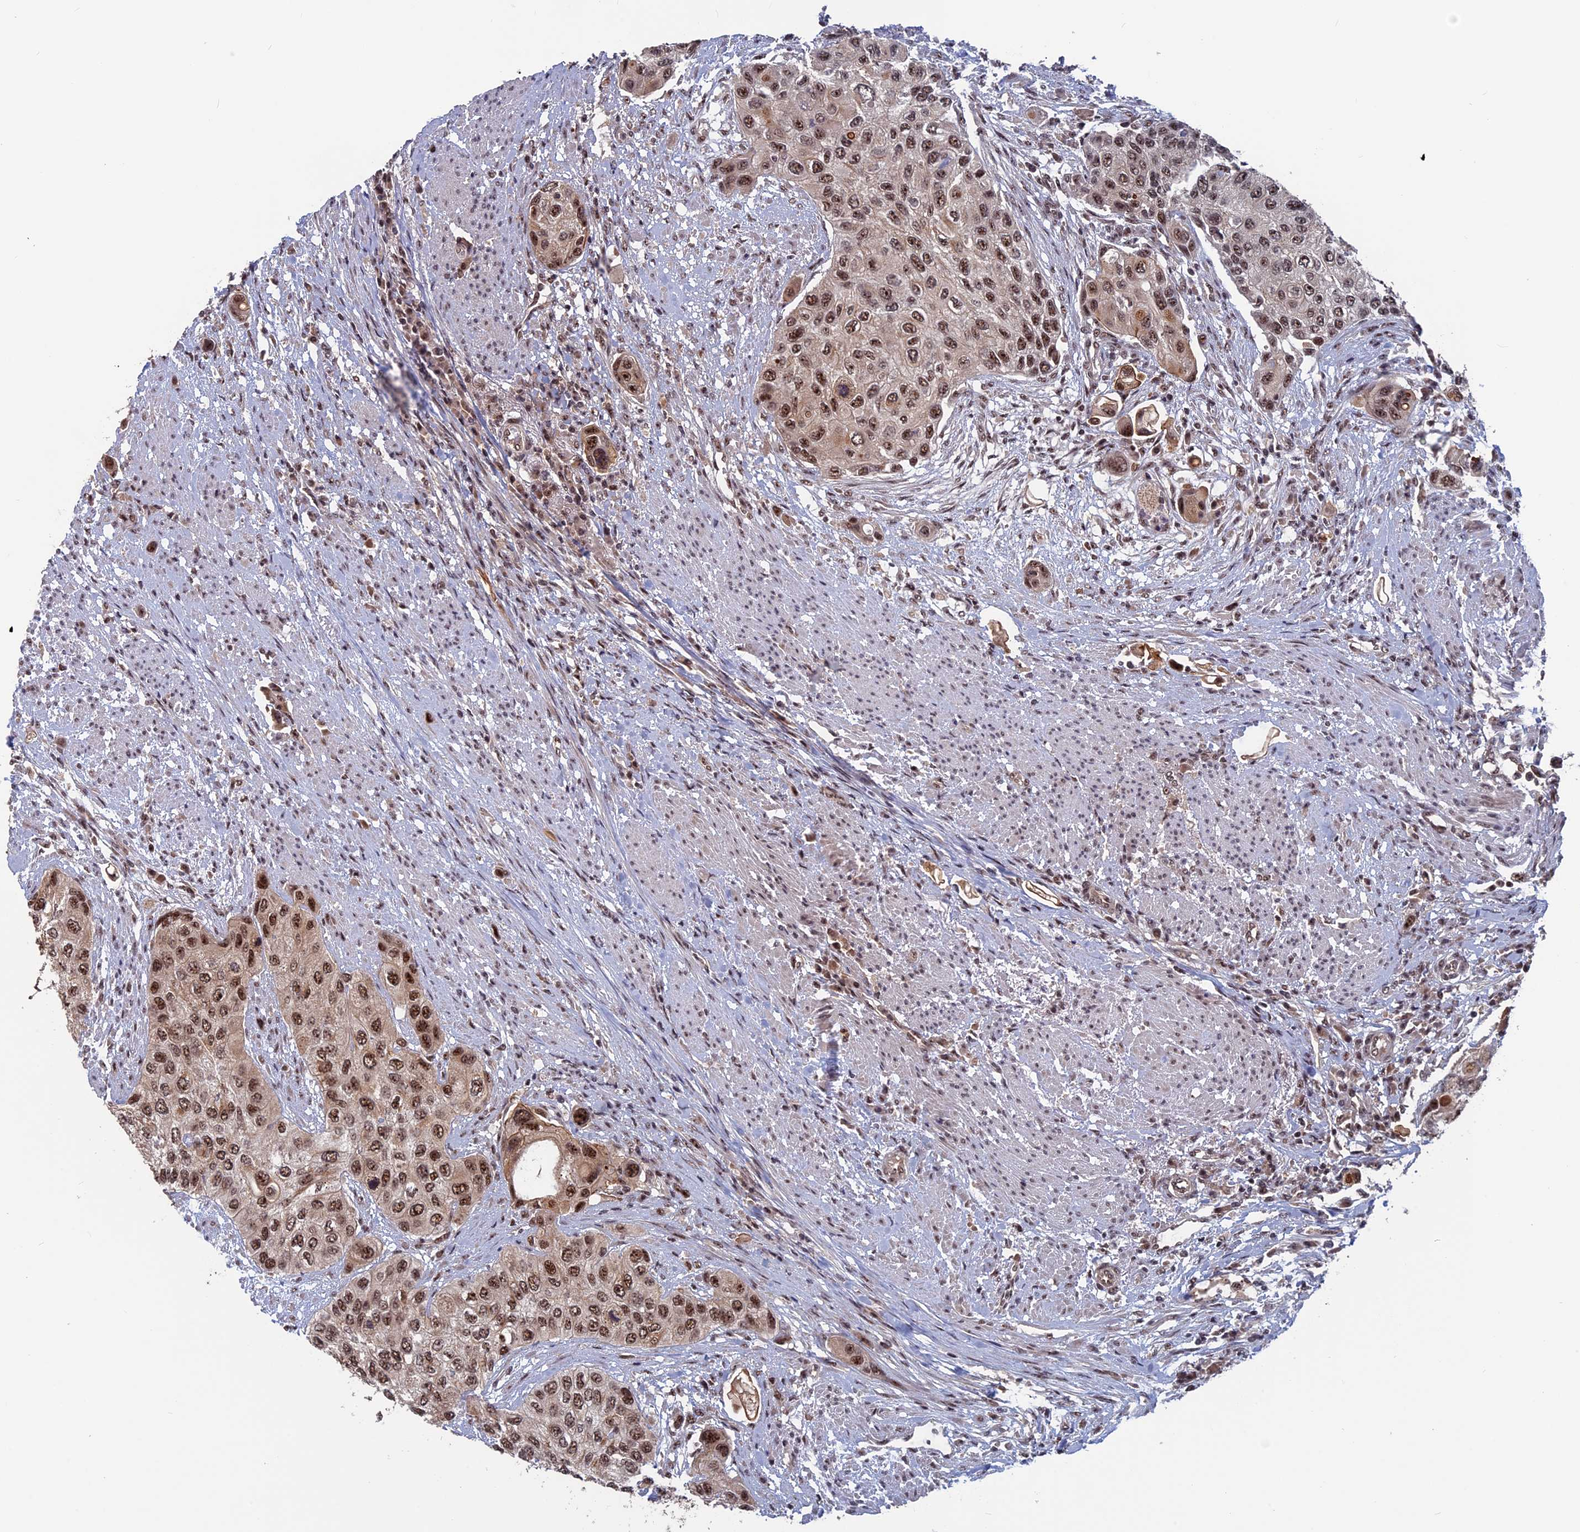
{"staining": {"intensity": "moderate", "quantity": ">75%", "location": "nuclear"}, "tissue": "urothelial cancer", "cell_type": "Tumor cells", "image_type": "cancer", "snomed": [{"axis": "morphology", "description": "Urothelial carcinoma, High grade"}, {"axis": "topography", "description": "Urinary bladder"}], "caption": "Human urothelial cancer stained for a protein (brown) shows moderate nuclear positive positivity in approximately >75% of tumor cells.", "gene": "CACTIN", "patient": {"sex": "female", "age": 56}}